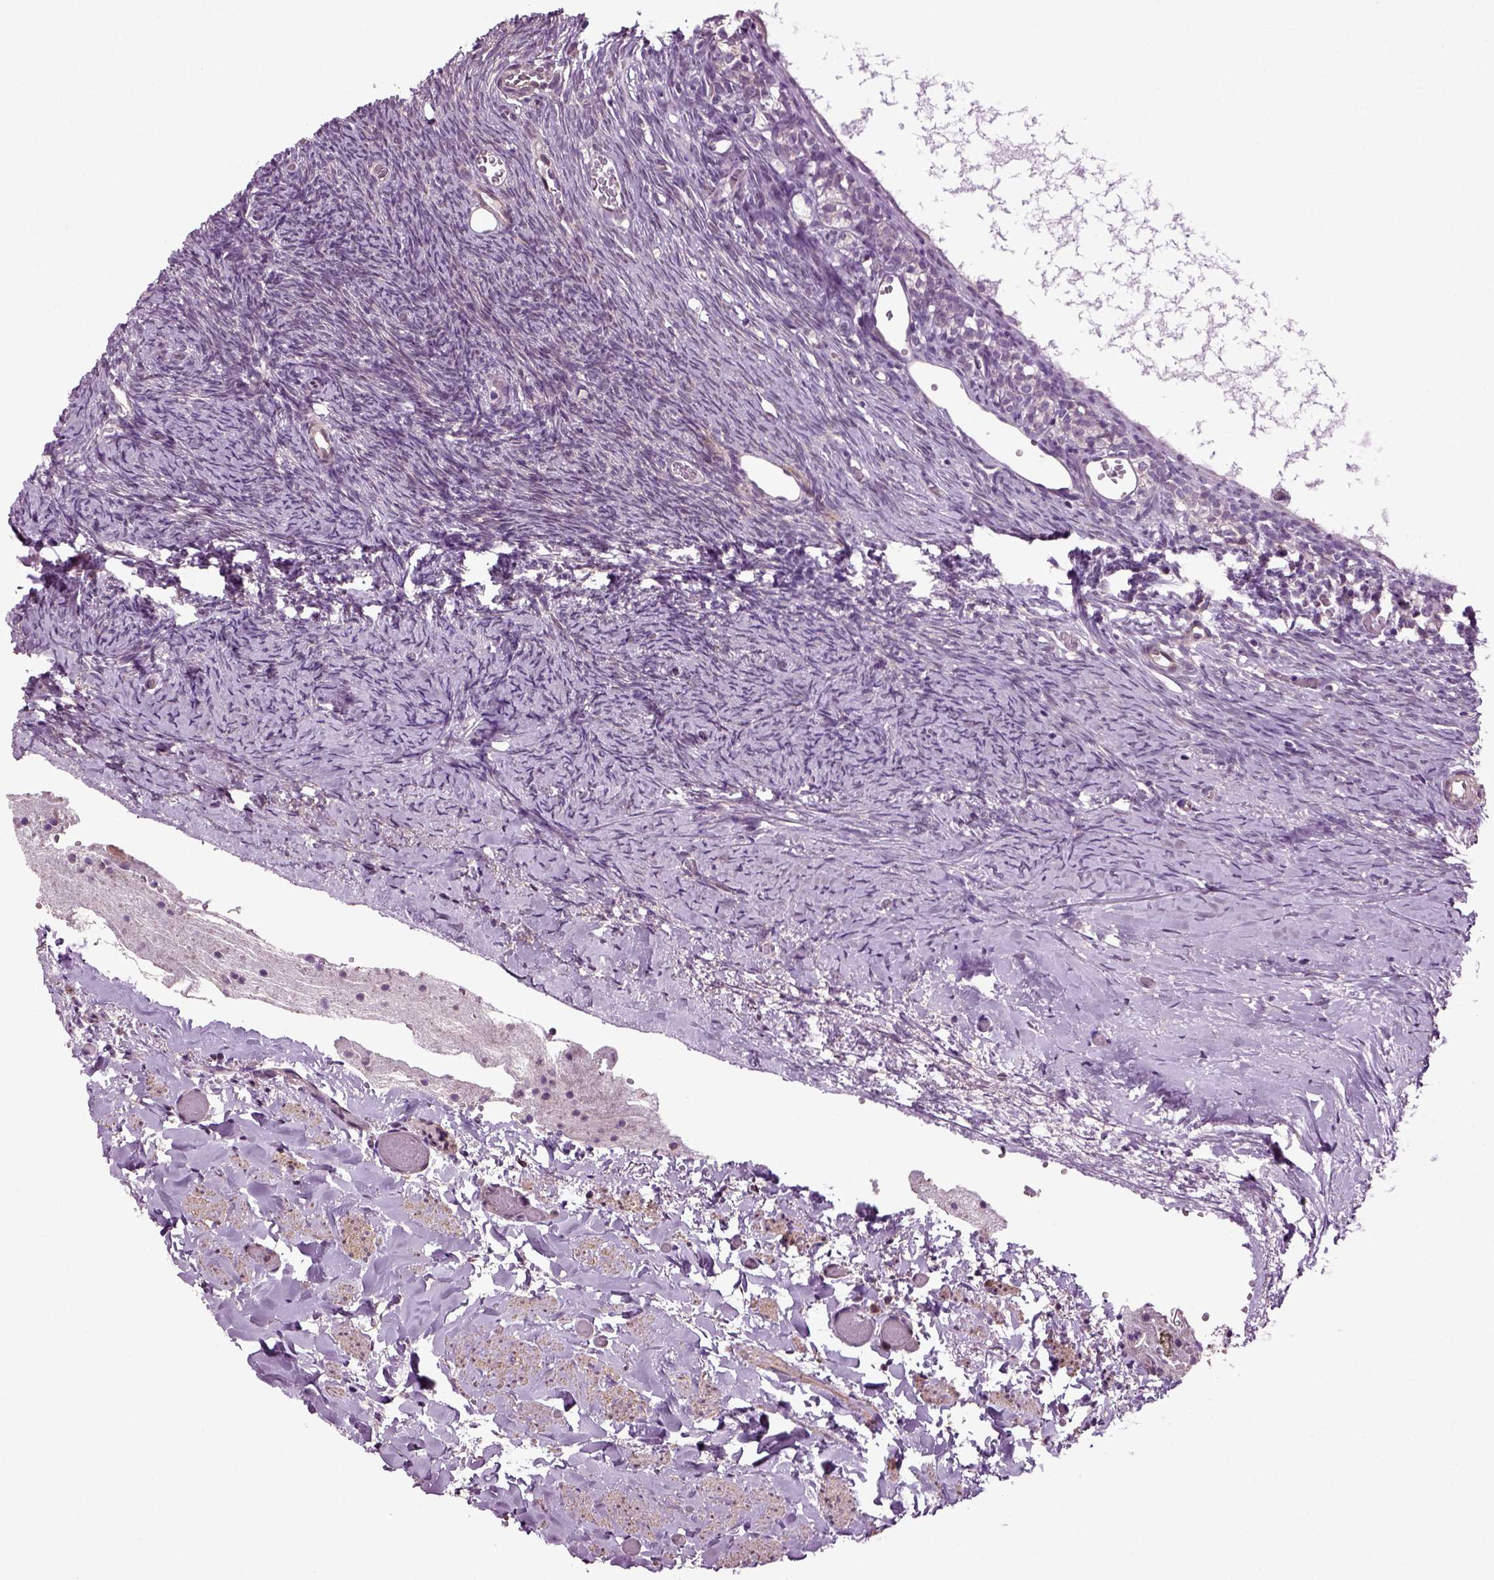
{"staining": {"intensity": "weak", "quantity": ">75%", "location": "cytoplasmic/membranous"}, "tissue": "ovary", "cell_type": "Follicle cells", "image_type": "normal", "snomed": [{"axis": "morphology", "description": "Normal tissue, NOS"}, {"axis": "topography", "description": "Ovary"}], "caption": "Protein expression analysis of normal human ovary reveals weak cytoplasmic/membranous expression in about >75% of follicle cells.", "gene": "HAGHL", "patient": {"sex": "female", "age": 39}}